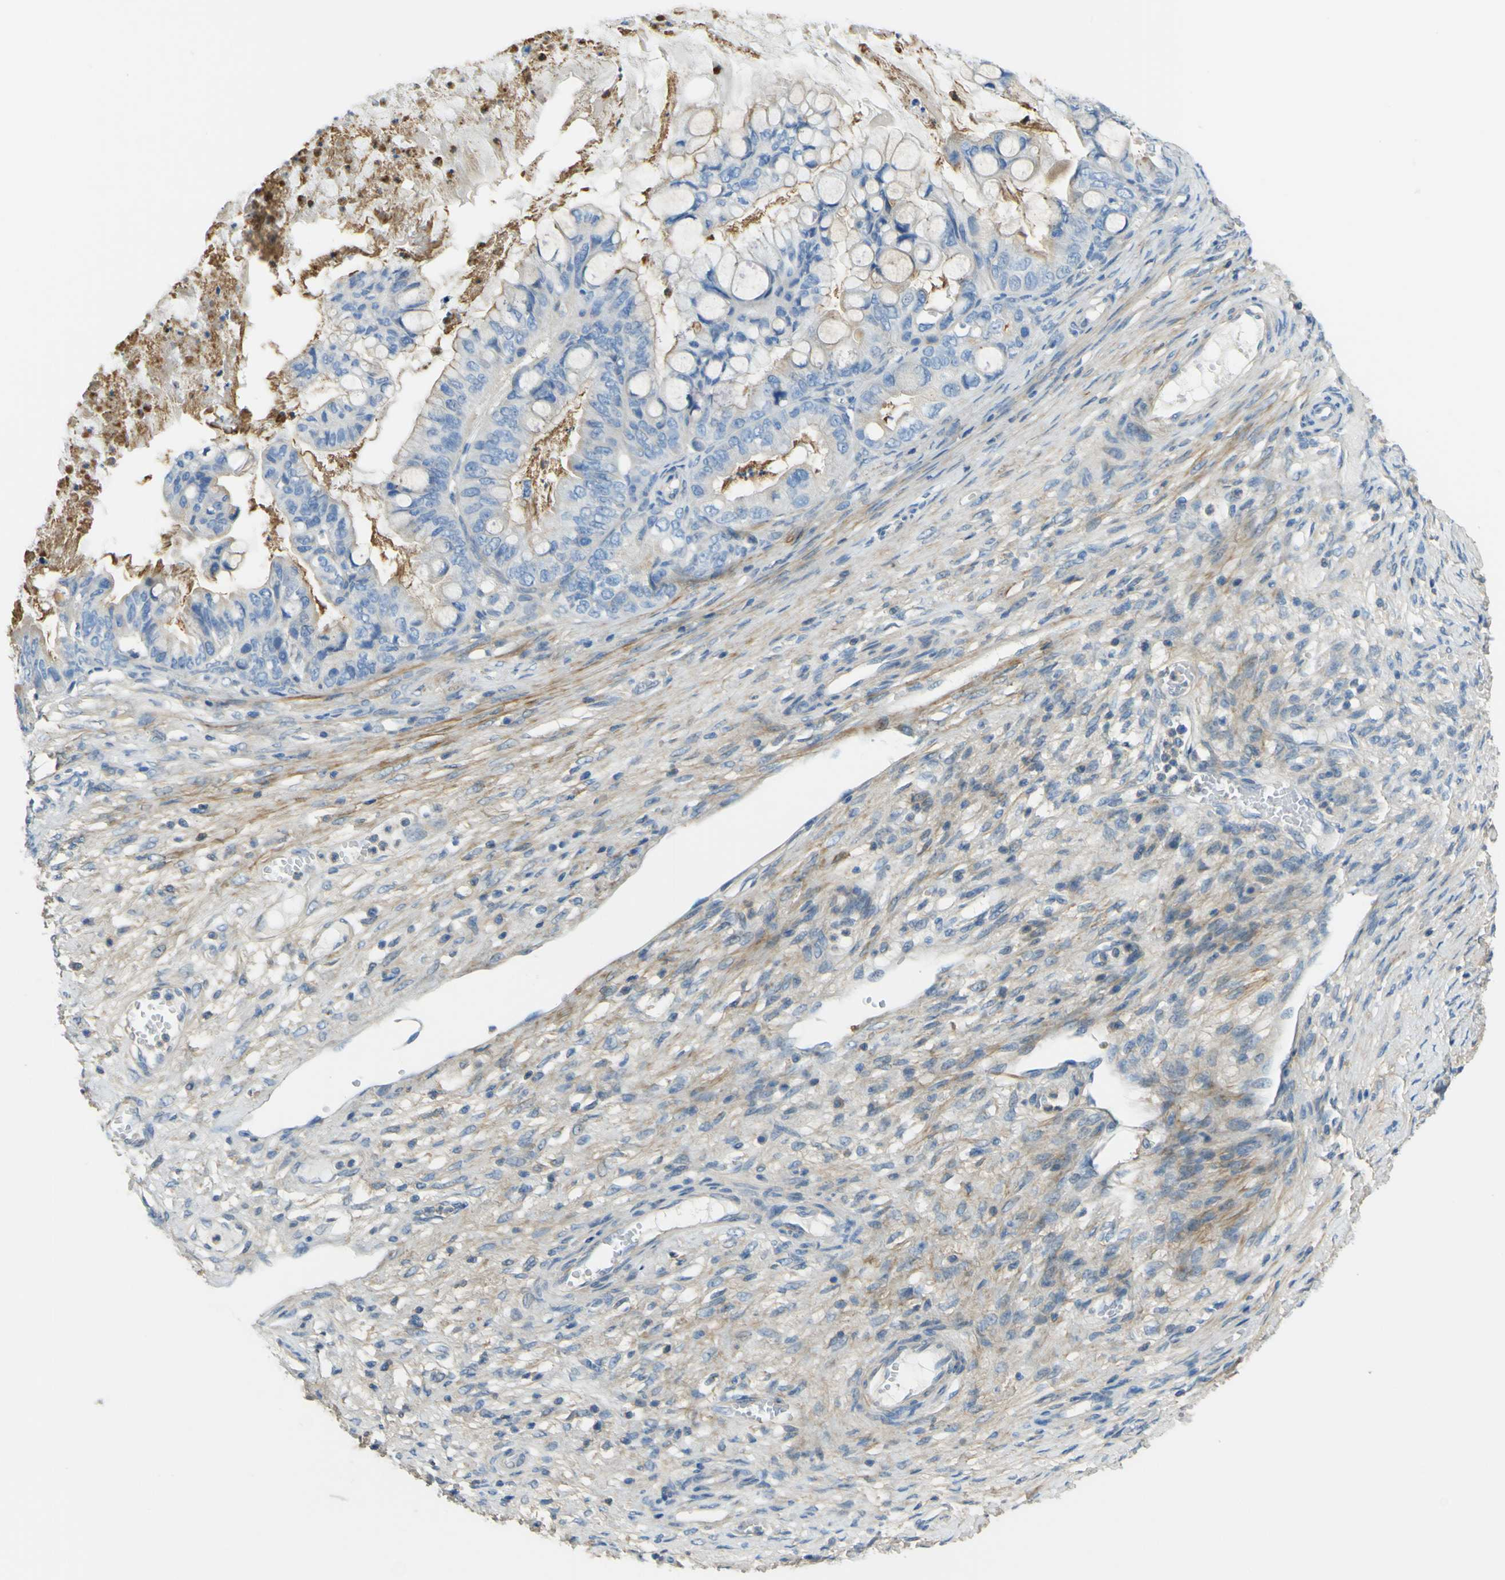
{"staining": {"intensity": "weak", "quantity": "25%-75%", "location": "cytoplasmic/membranous"}, "tissue": "ovarian cancer", "cell_type": "Tumor cells", "image_type": "cancer", "snomed": [{"axis": "morphology", "description": "Cystadenocarcinoma, mucinous, NOS"}, {"axis": "topography", "description": "Ovary"}], "caption": "This is an image of IHC staining of ovarian cancer (mucinous cystadenocarcinoma), which shows weak staining in the cytoplasmic/membranous of tumor cells.", "gene": "OGN", "patient": {"sex": "female", "age": 80}}